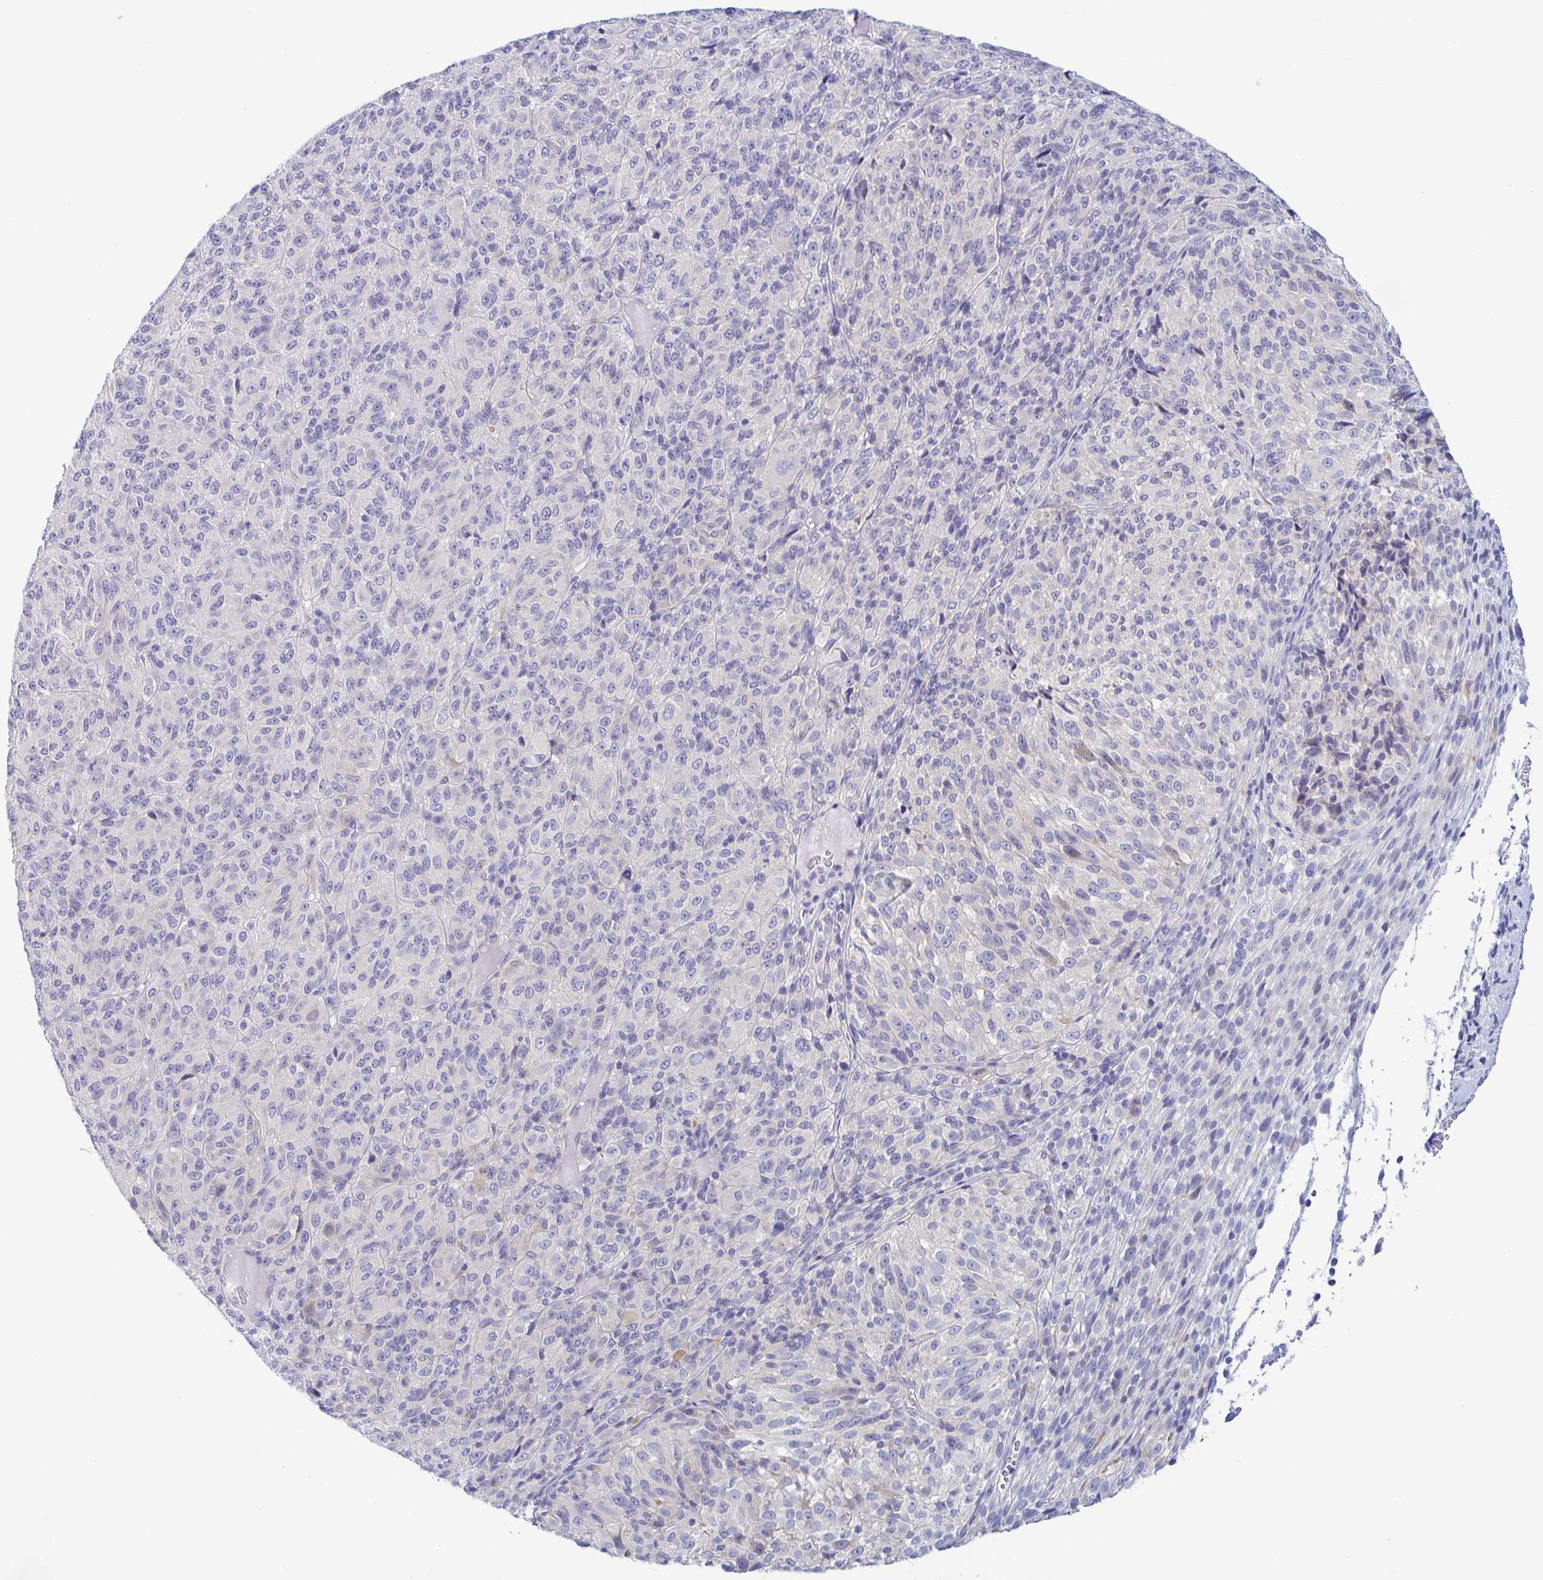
{"staining": {"intensity": "negative", "quantity": "none", "location": "none"}, "tissue": "melanoma", "cell_type": "Tumor cells", "image_type": "cancer", "snomed": [{"axis": "morphology", "description": "Malignant melanoma, Metastatic site"}, {"axis": "topography", "description": "Brain"}], "caption": "Immunohistochemical staining of human melanoma demonstrates no significant expression in tumor cells. (Brightfield microscopy of DAB immunohistochemistry at high magnification).", "gene": "TNNI2", "patient": {"sex": "female", "age": 56}}